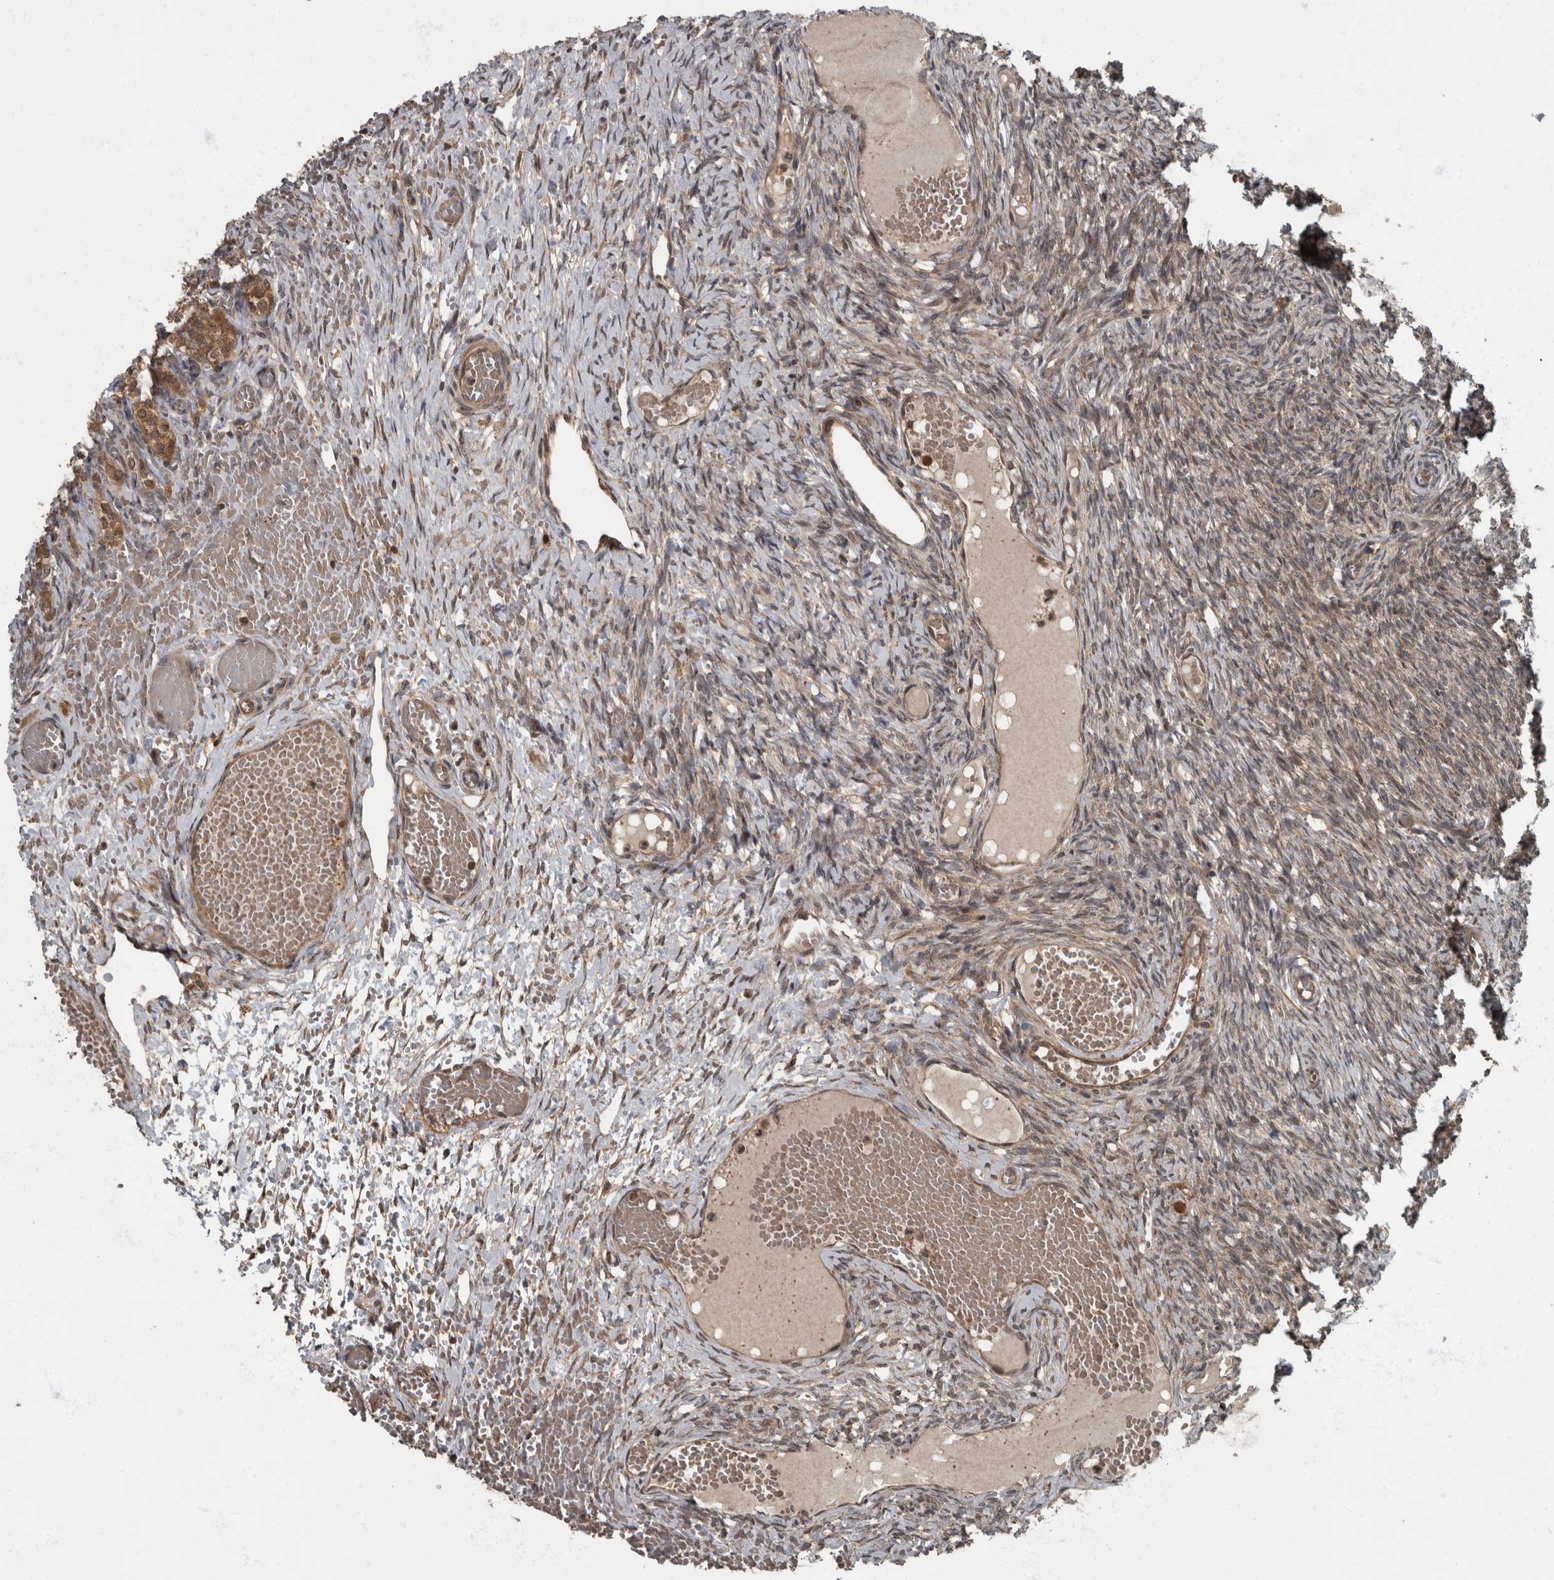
{"staining": {"intensity": "weak", "quantity": "25%-75%", "location": "cytoplasmic/membranous"}, "tissue": "ovary", "cell_type": "Ovarian stroma cells", "image_type": "normal", "snomed": [{"axis": "morphology", "description": "Adenocarcinoma, NOS"}, {"axis": "topography", "description": "Endometrium"}], "caption": "Weak cytoplasmic/membranous positivity is present in approximately 25%-75% of ovarian stroma cells in unremarkable ovary.", "gene": "RABGGTB", "patient": {"sex": "female", "age": 32}}